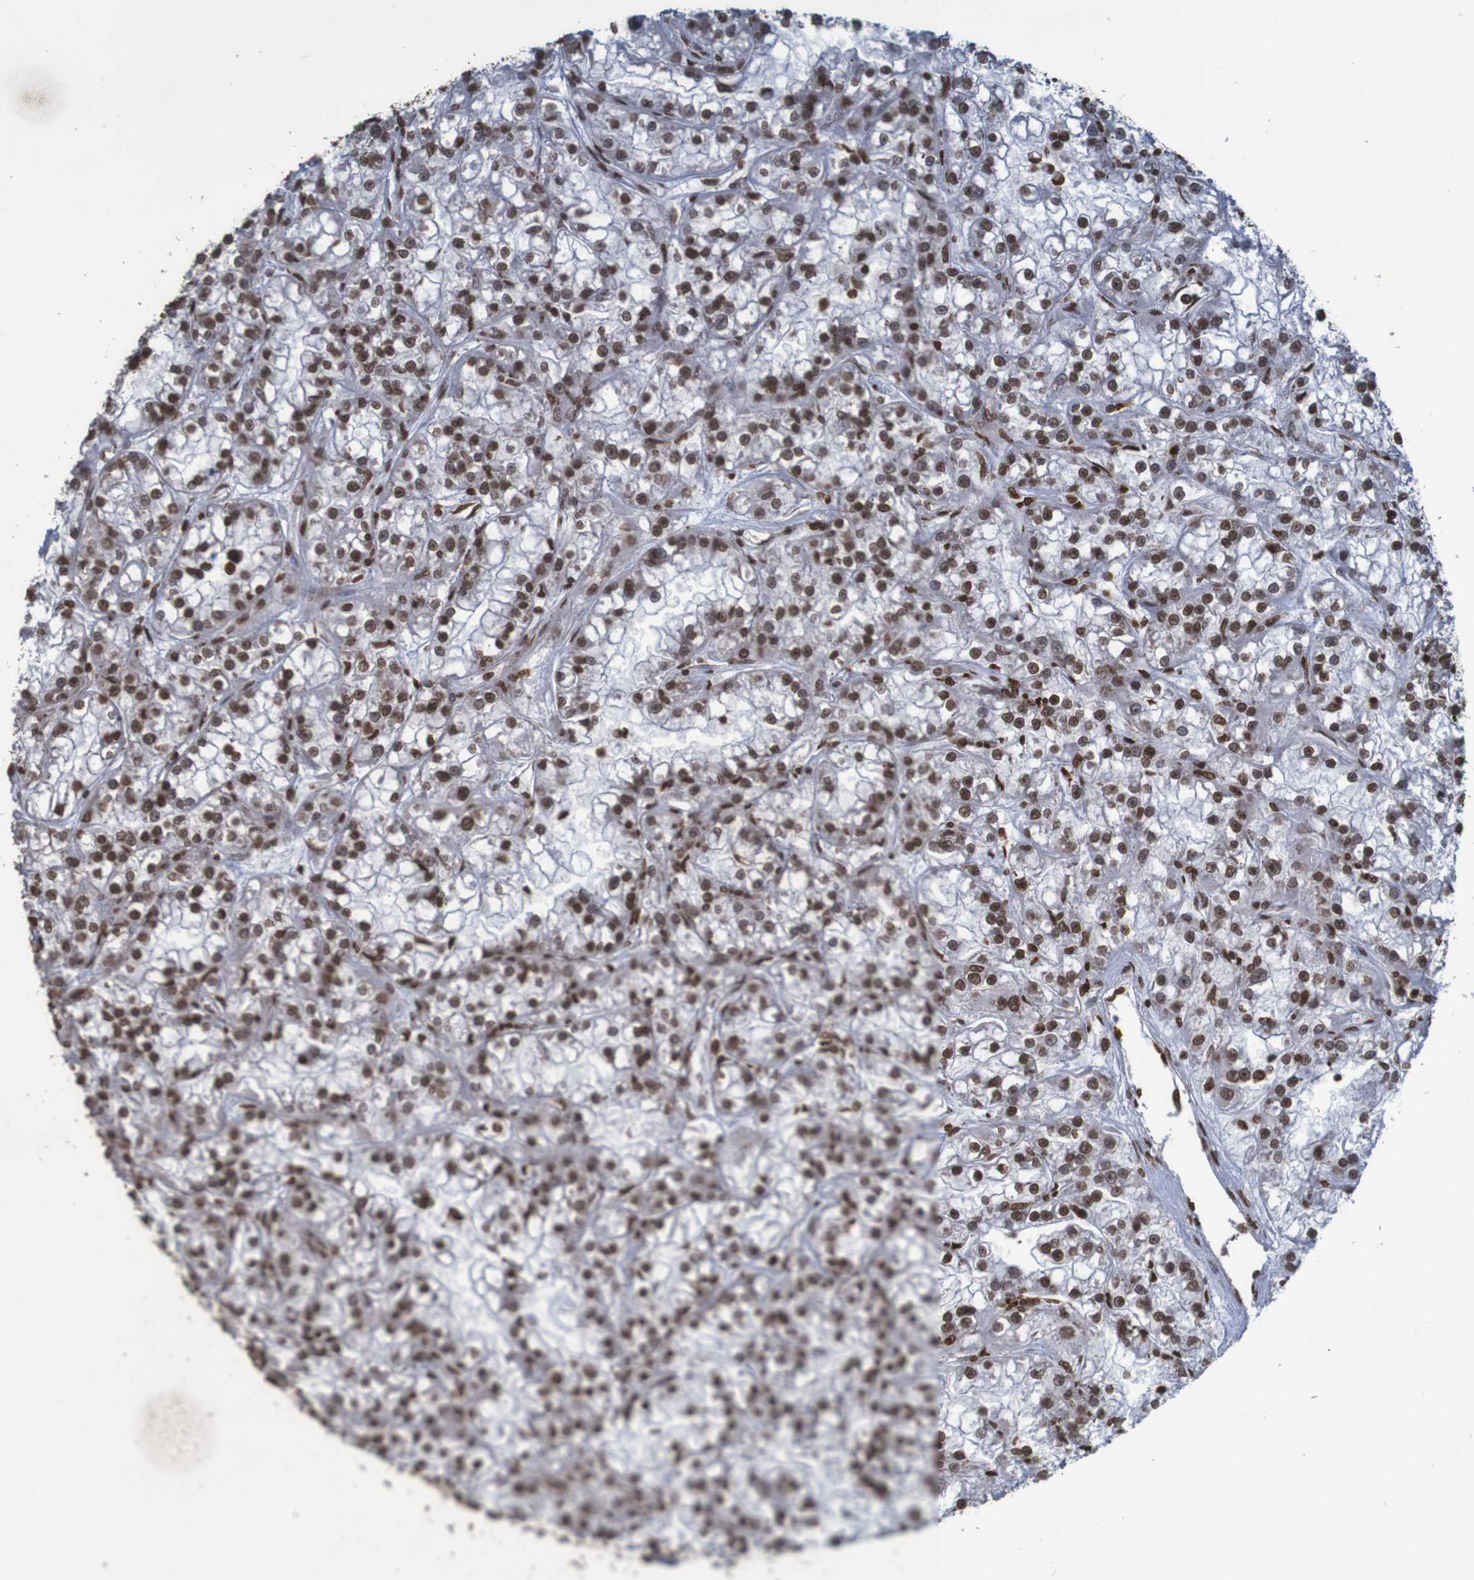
{"staining": {"intensity": "moderate", "quantity": ">75%", "location": "nuclear"}, "tissue": "renal cancer", "cell_type": "Tumor cells", "image_type": "cancer", "snomed": [{"axis": "morphology", "description": "Adenocarcinoma, NOS"}, {"axis": "topography", "description": "Kidney"}], "caption": "Immunohistochemical staining of adenocarcinoma (renal) demonstrates moderate nuclear protein expression in about >75% of tumor cells.", "gene": "GFI1", "patient": {"sex": "female", "age": 52}}